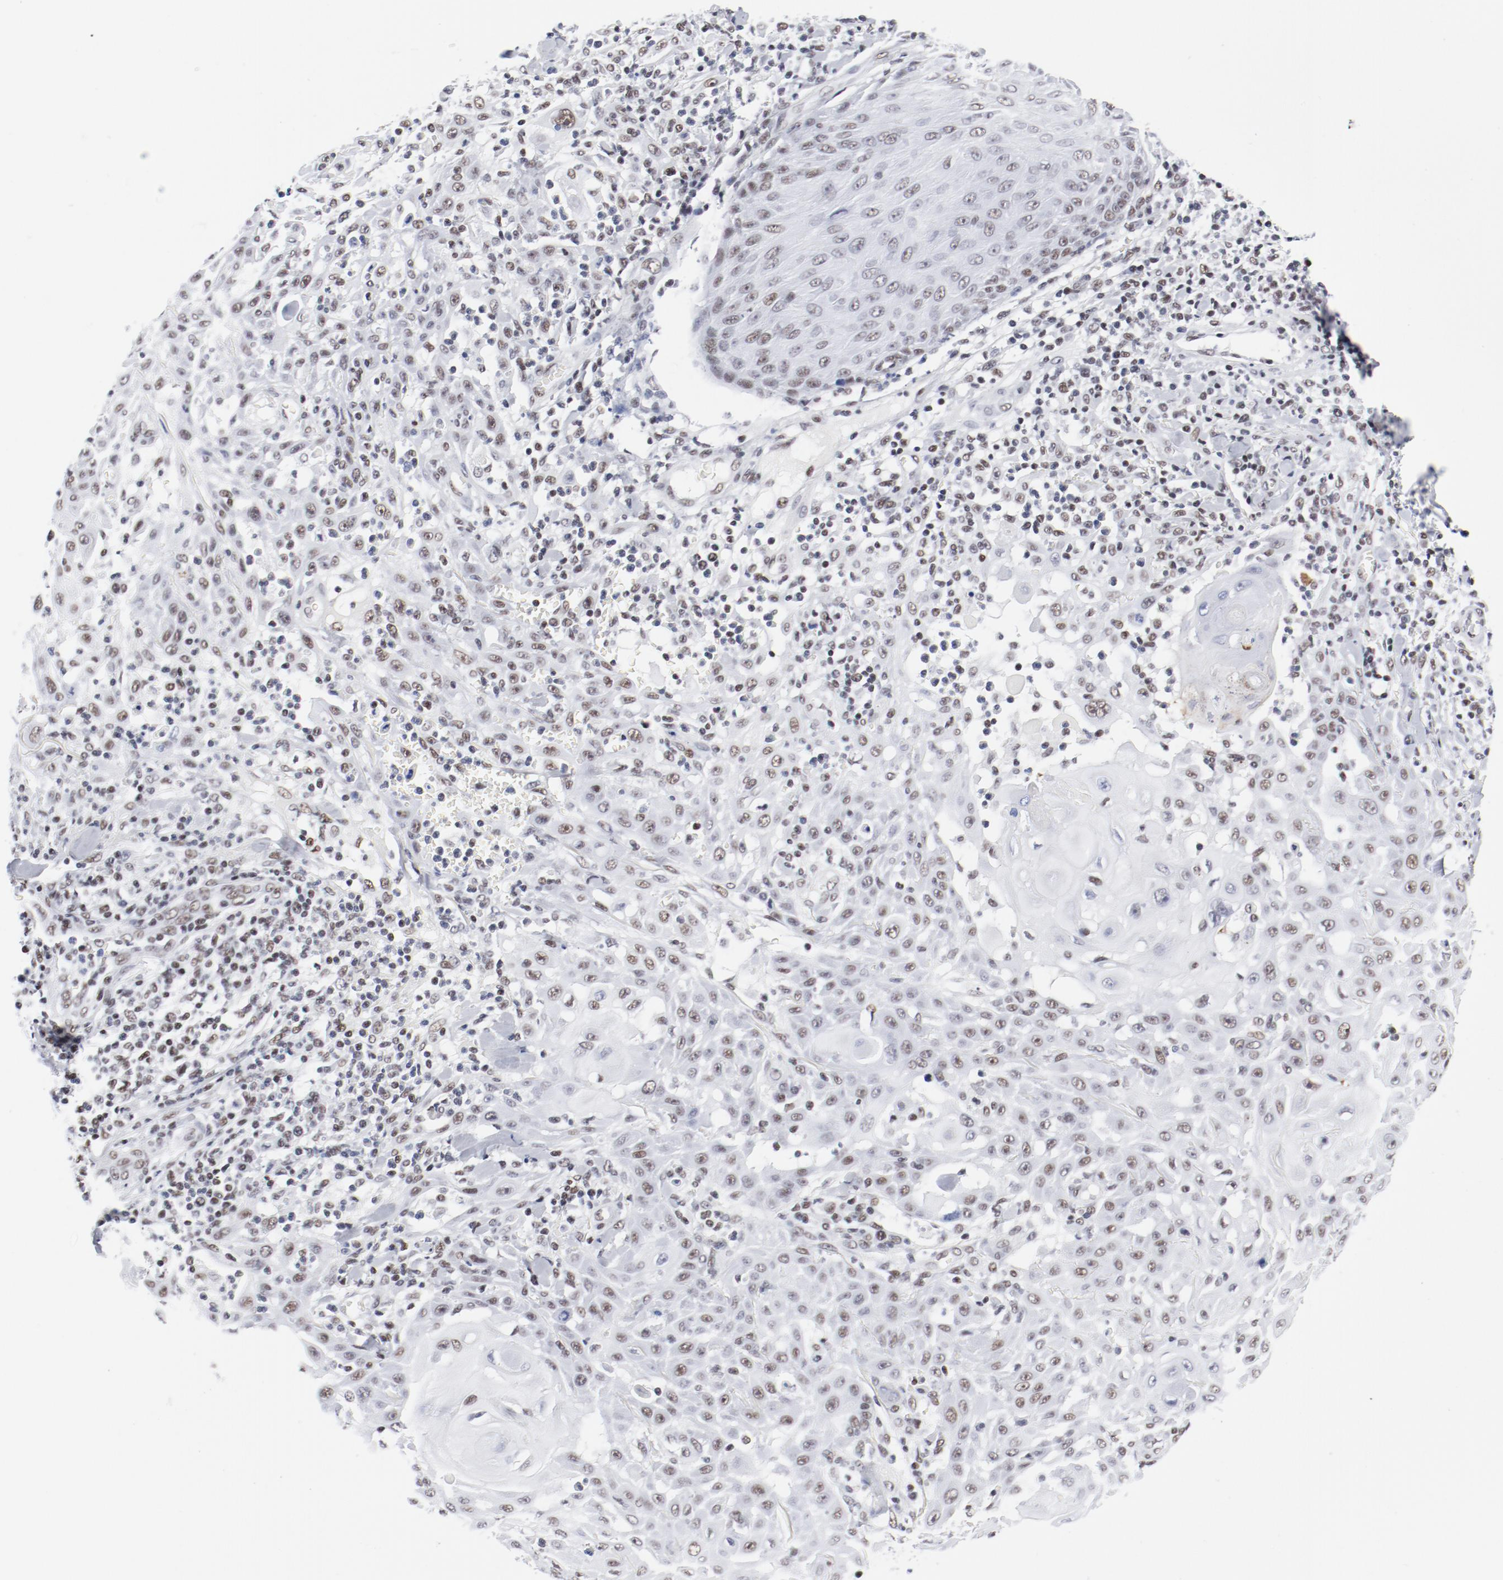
{"staining": {"intensity": "weak", "quantity": "25%-75%", "location": "nuclear"}, "tissue": "skin cancer", "cell_type": "Tumor cells", "image_type": "cancer", "snomed": [{"axis": "morphology", "description": "Squamous cell carcinoma, NOS"}, {"axis": "topography", "description": "Skin"}], "caption": "IHC image of neoplastic tissue: skin squamous cell carcinoma stained using IHC displays low levels of weak protein expression localized specifically in the nuclear of tumor cells, appearing as a nuclear brown color.", "gene": "ATF2", "patient": {"sex": "male", "age": 24}}